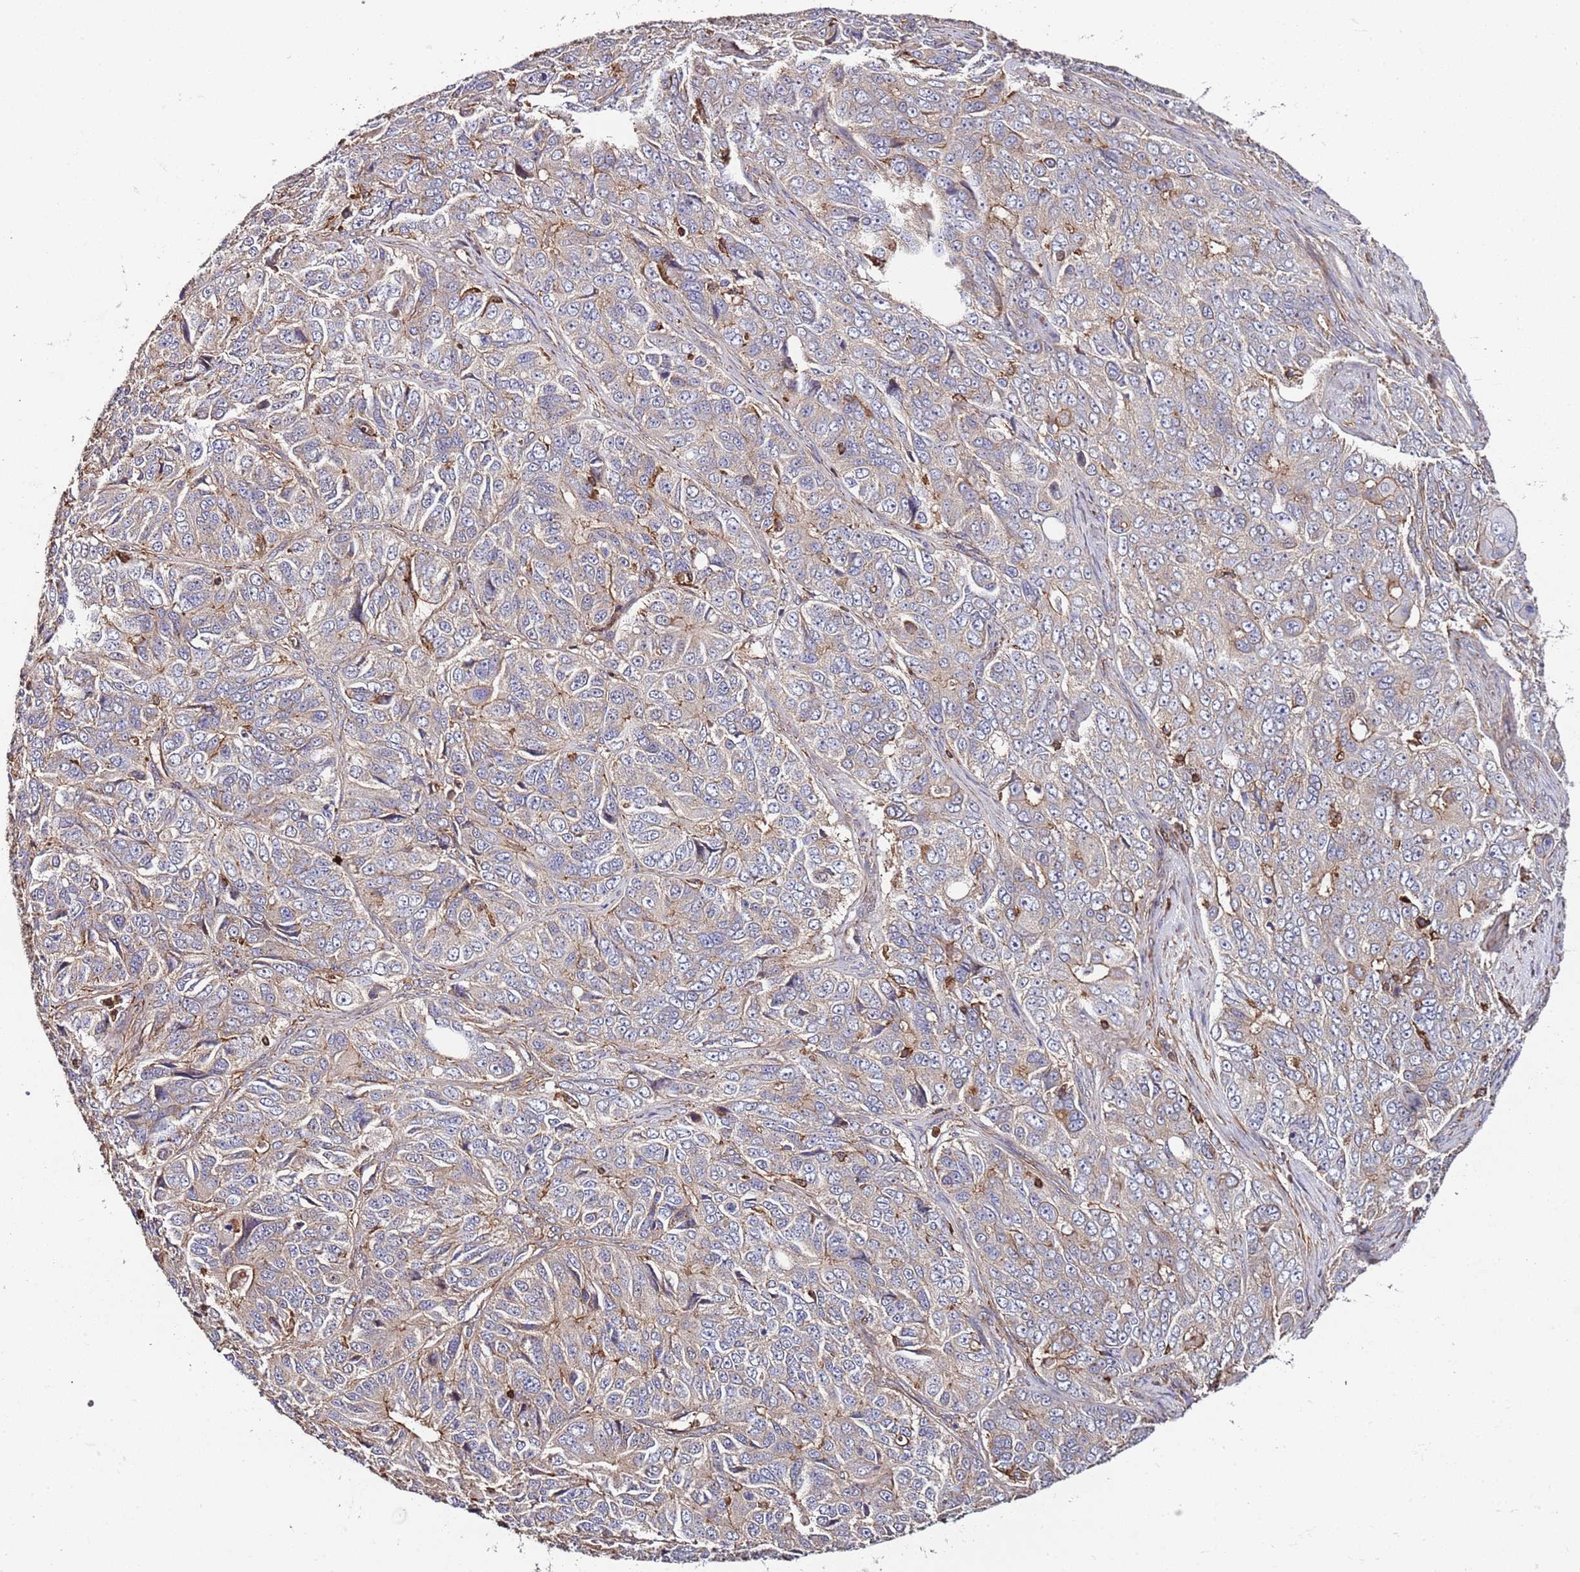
{"staining": {"intensity": "negative", "quantity": "none", "location": "none"}, "tissue": "ovarian cancer", "cell_type": "Tumor cells", "image_type": "cancer", "snomed": [{"axis": "morphology", "description": "Carcinoma, endometroid"}, {"axis": "topography", "description": "Ovary"}], "caption": "The immunohistochemistry (IHC) photomicrograph has no significant expression in tumor cells of ovarian endometroid carcinoma tissue.", "gene": "CYP2U1", "patient": {"sex": "female", "age": 51}}